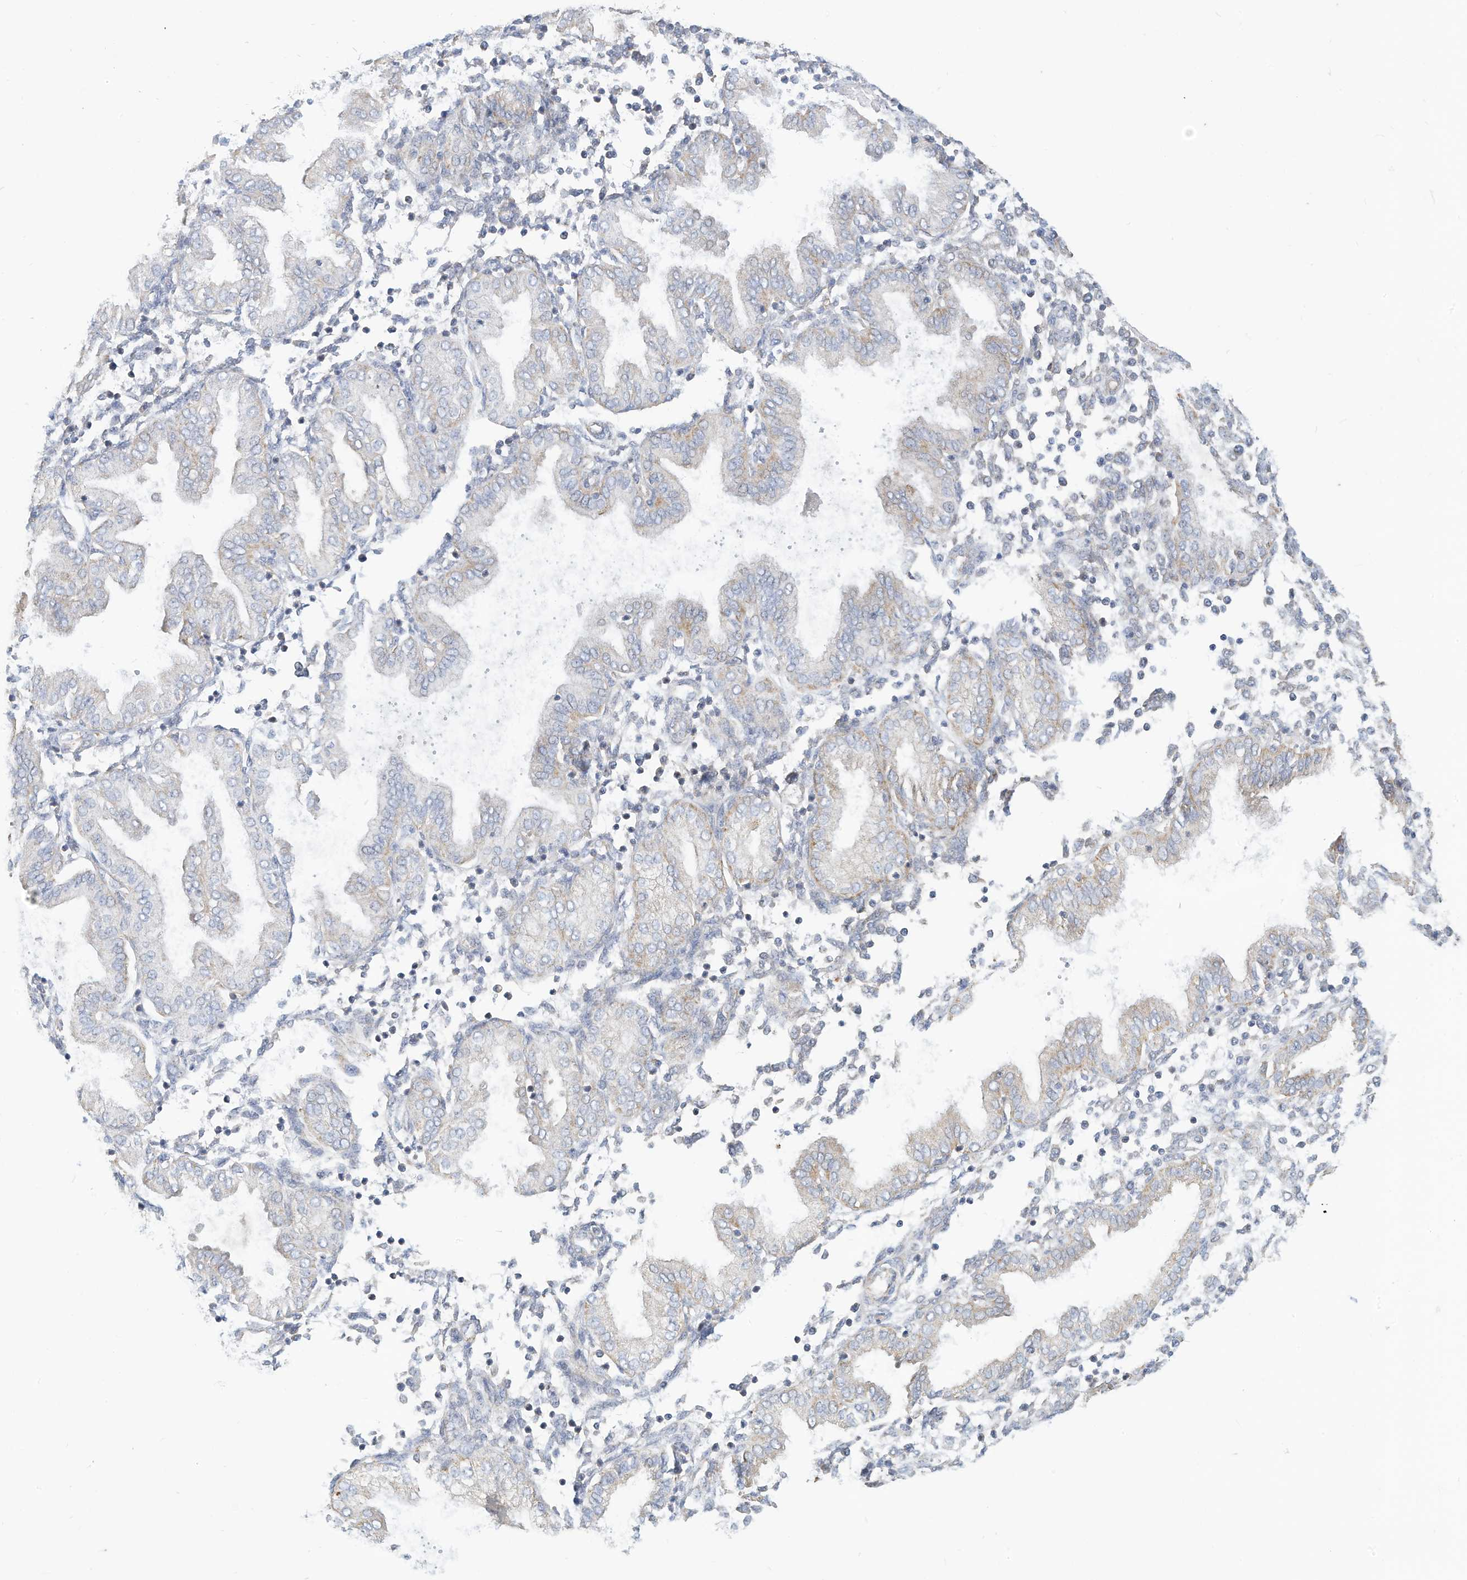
{"staining": {"intensity": "negative", "quantity": "none", "location": "none"}, "tissue": "endometrium", "cell_type": "Cells in endometrial stroma", "image_type": "normal", "snomed": [{"axis": "morphology", "description": "Normal tissue, NOS"}, {"axis": "topography", "description": "Endometrium"}], "caption": "DAB (3,3'-diaminobenzidine) immunohistochemical staining of normal endometrium demonstrates no significant expression in cells in endometrial stroma.", "gene": "RHOH", "patient": {"sex": "female", "age": 53}}